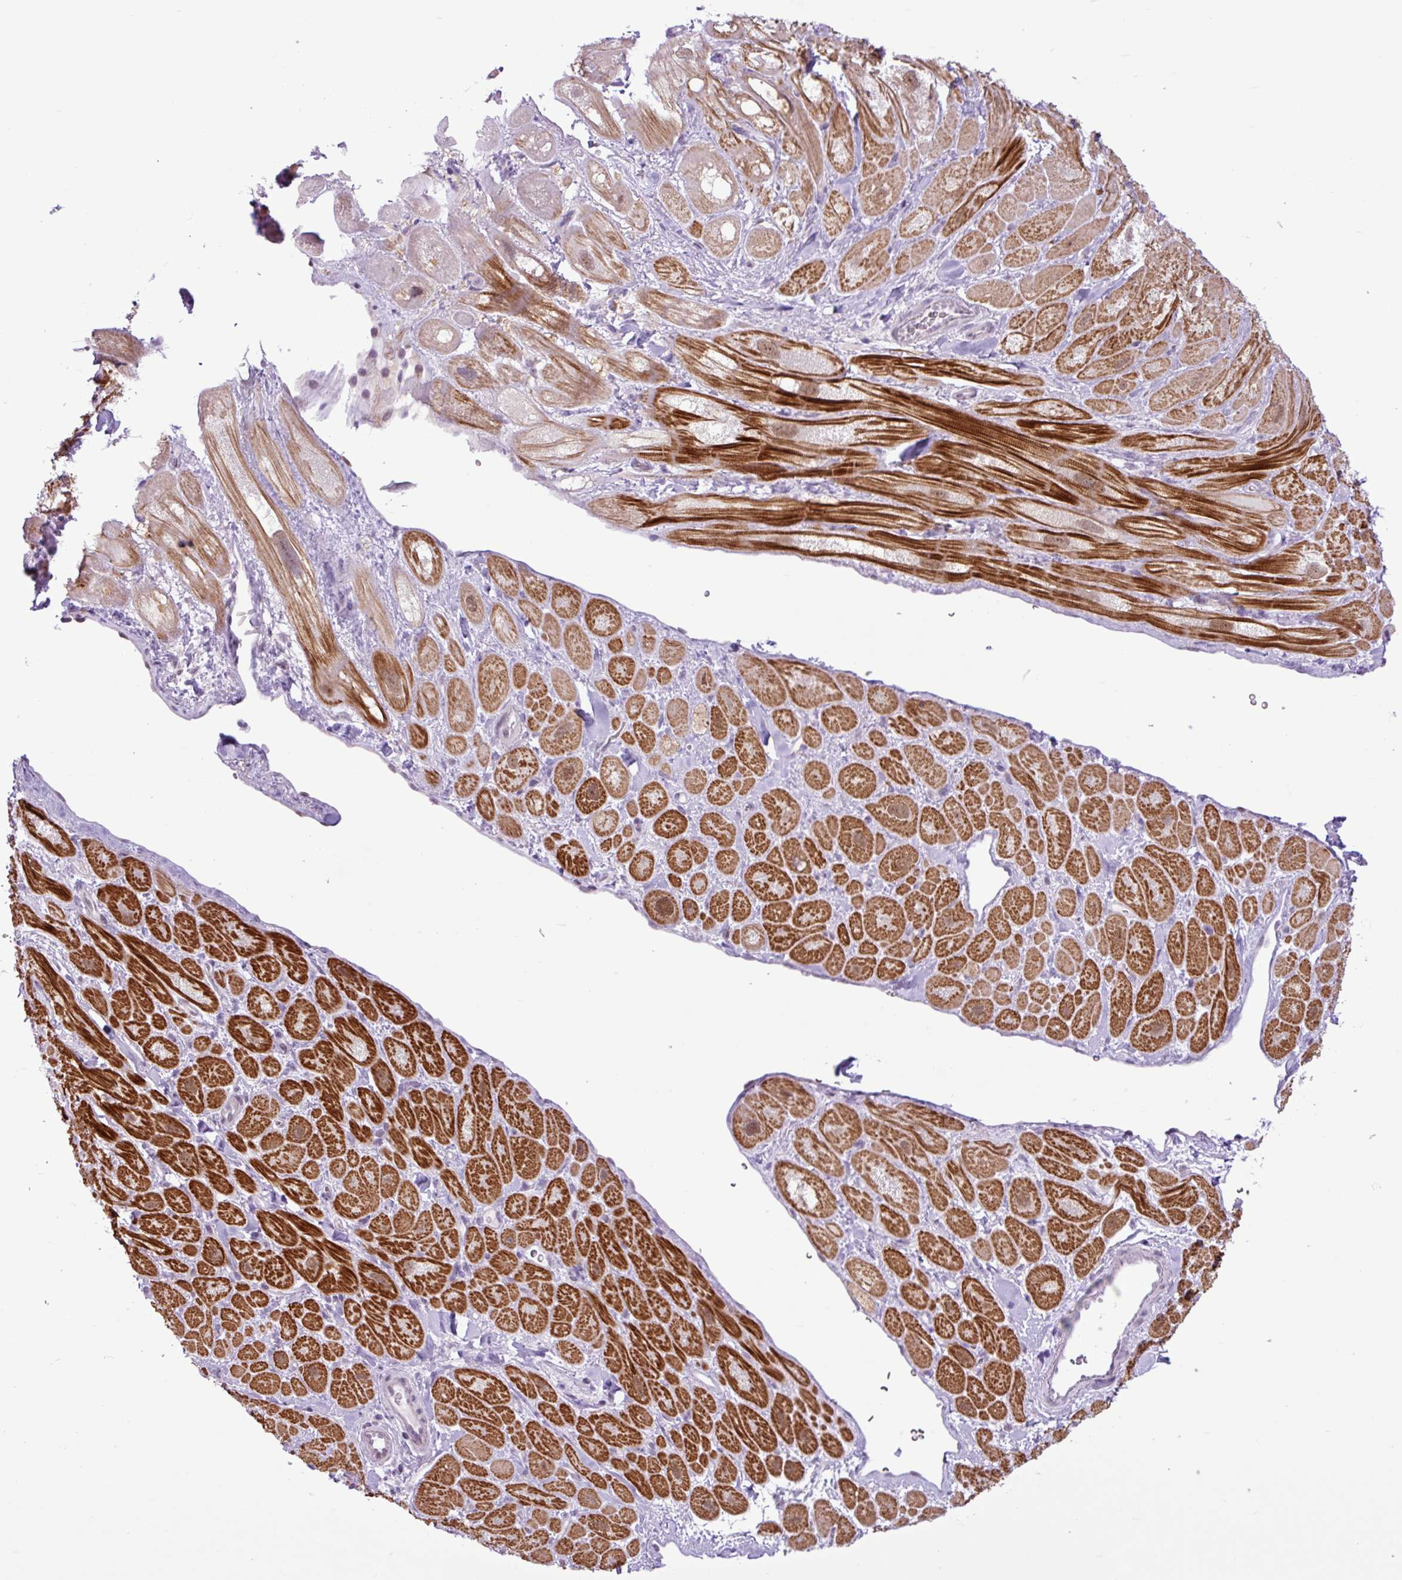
{"staining": {"intensity": "strong", "quantity": ">75%", "location": "cytoplasmic/membranous"}, "tissue": "heart muscle", "cell_type": "Cardiomyocytes", "image_type": "normal", "snomed": [{"axis": "morphology", "description": "Normal tissue, NOS"}, {"axis": "topography", "description": "Heart"}], "caption": "Brown immunohistochemical staining in unremarkable heart muscle exhibits strong cytoplasmic/membranous positivity in approximately >75% of cardiomyocytes.", "gene": "ELOA2", "patient": {"sex": "male", "age": 49}}